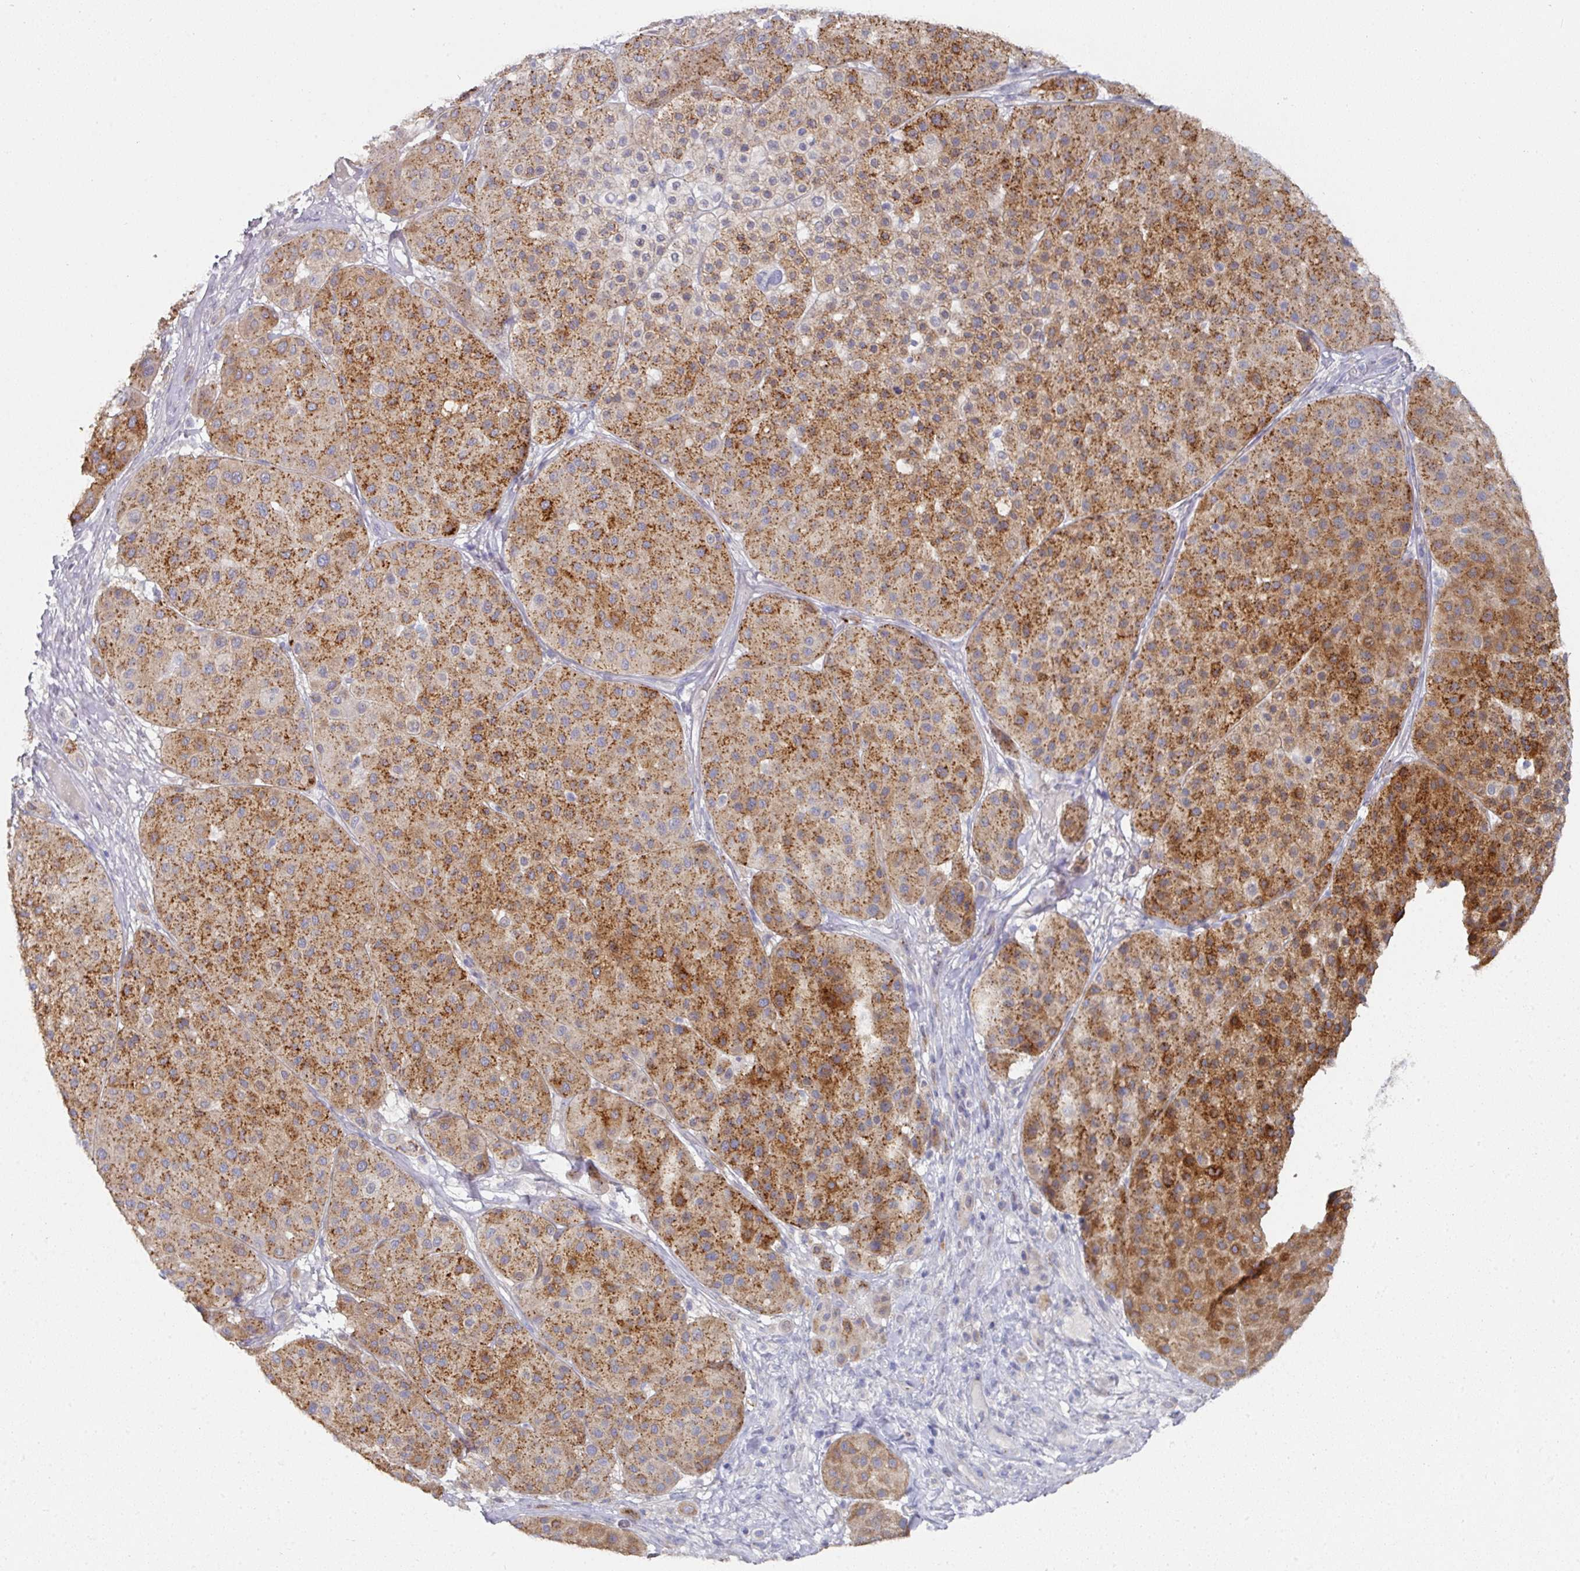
{"staining": {"intensity": "strong", "quantity": ">75%", "location": "cytoplasmic/membranous"}, "tissue": "melanoma", "cell_type": "Tumor cells", "image_type": "cancer", "snomed": [{"axis": "morphology", "description": "Malignant melanoma, Metastatic site"}, {"axis": "topography", "description": "Smooth muscle"}], "caption": "IHC of melanoma shows high levels of strong cytoplasmic/membranous staining in about >75% of tumor cells.", "gene": "NT5C1A", "patient": {"sex": "male", "age": 41}}